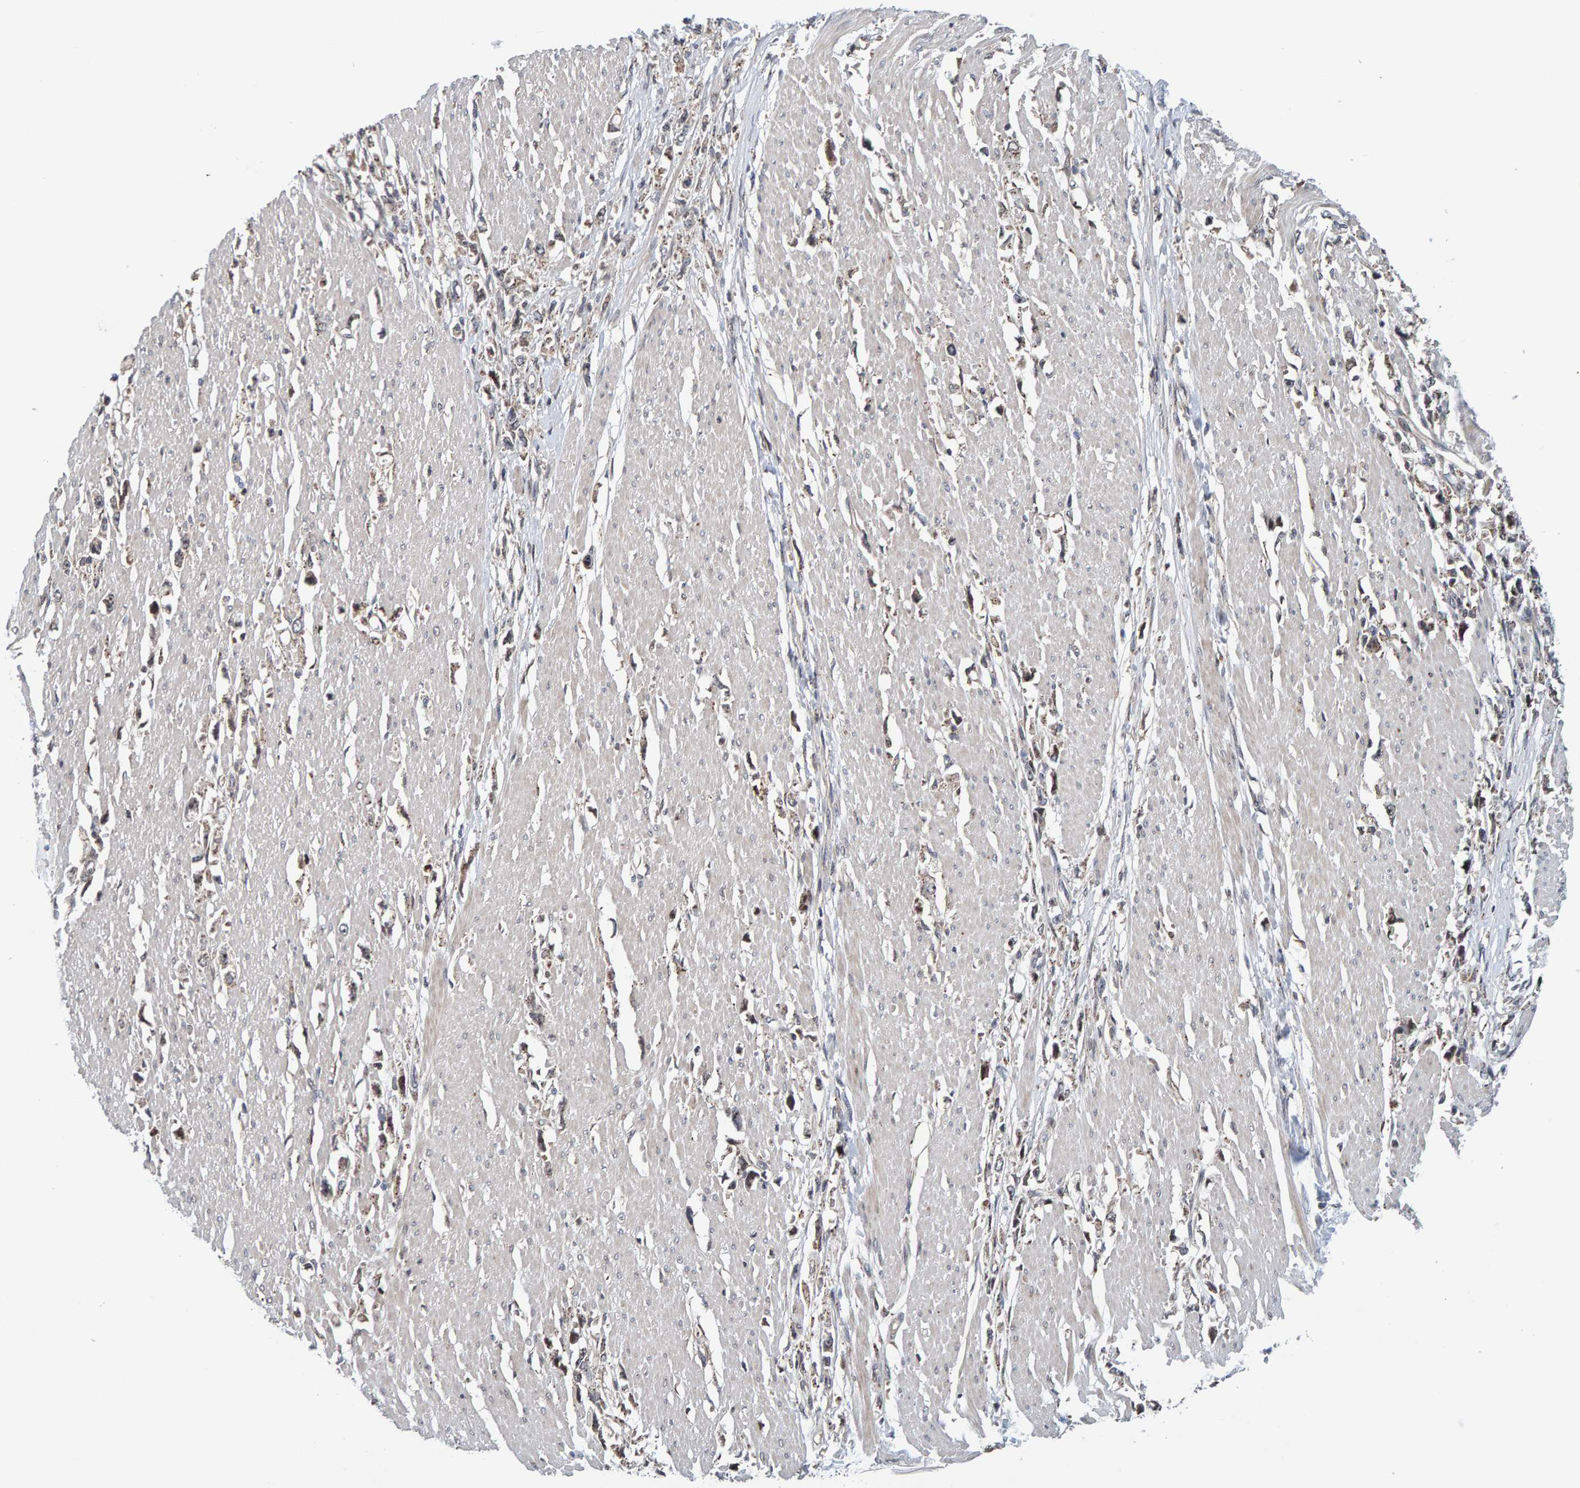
{"staining": {"intensity": "weak", "quantity": ">75%", "location": "cytoplasmic/membranous"}, "tissue": "stomach cancer", "cell_type": "Tumor cells", "image_type": "cancer", "snomed": [{"axis": "morphology", "description": "Adenocarcinoma, NOS"}, {"axis": "topography", "description": "Stomach"}], "caption": "IHC photomicrograph of adenocarcinoma (stomach) stained for a protein (brown), which shows low levels of weak cytoplasmic/membranous staining in approximately >75% of tumor cells.", "gene": "CCDC25", "patient": {"sex": "female", "age": 59}}